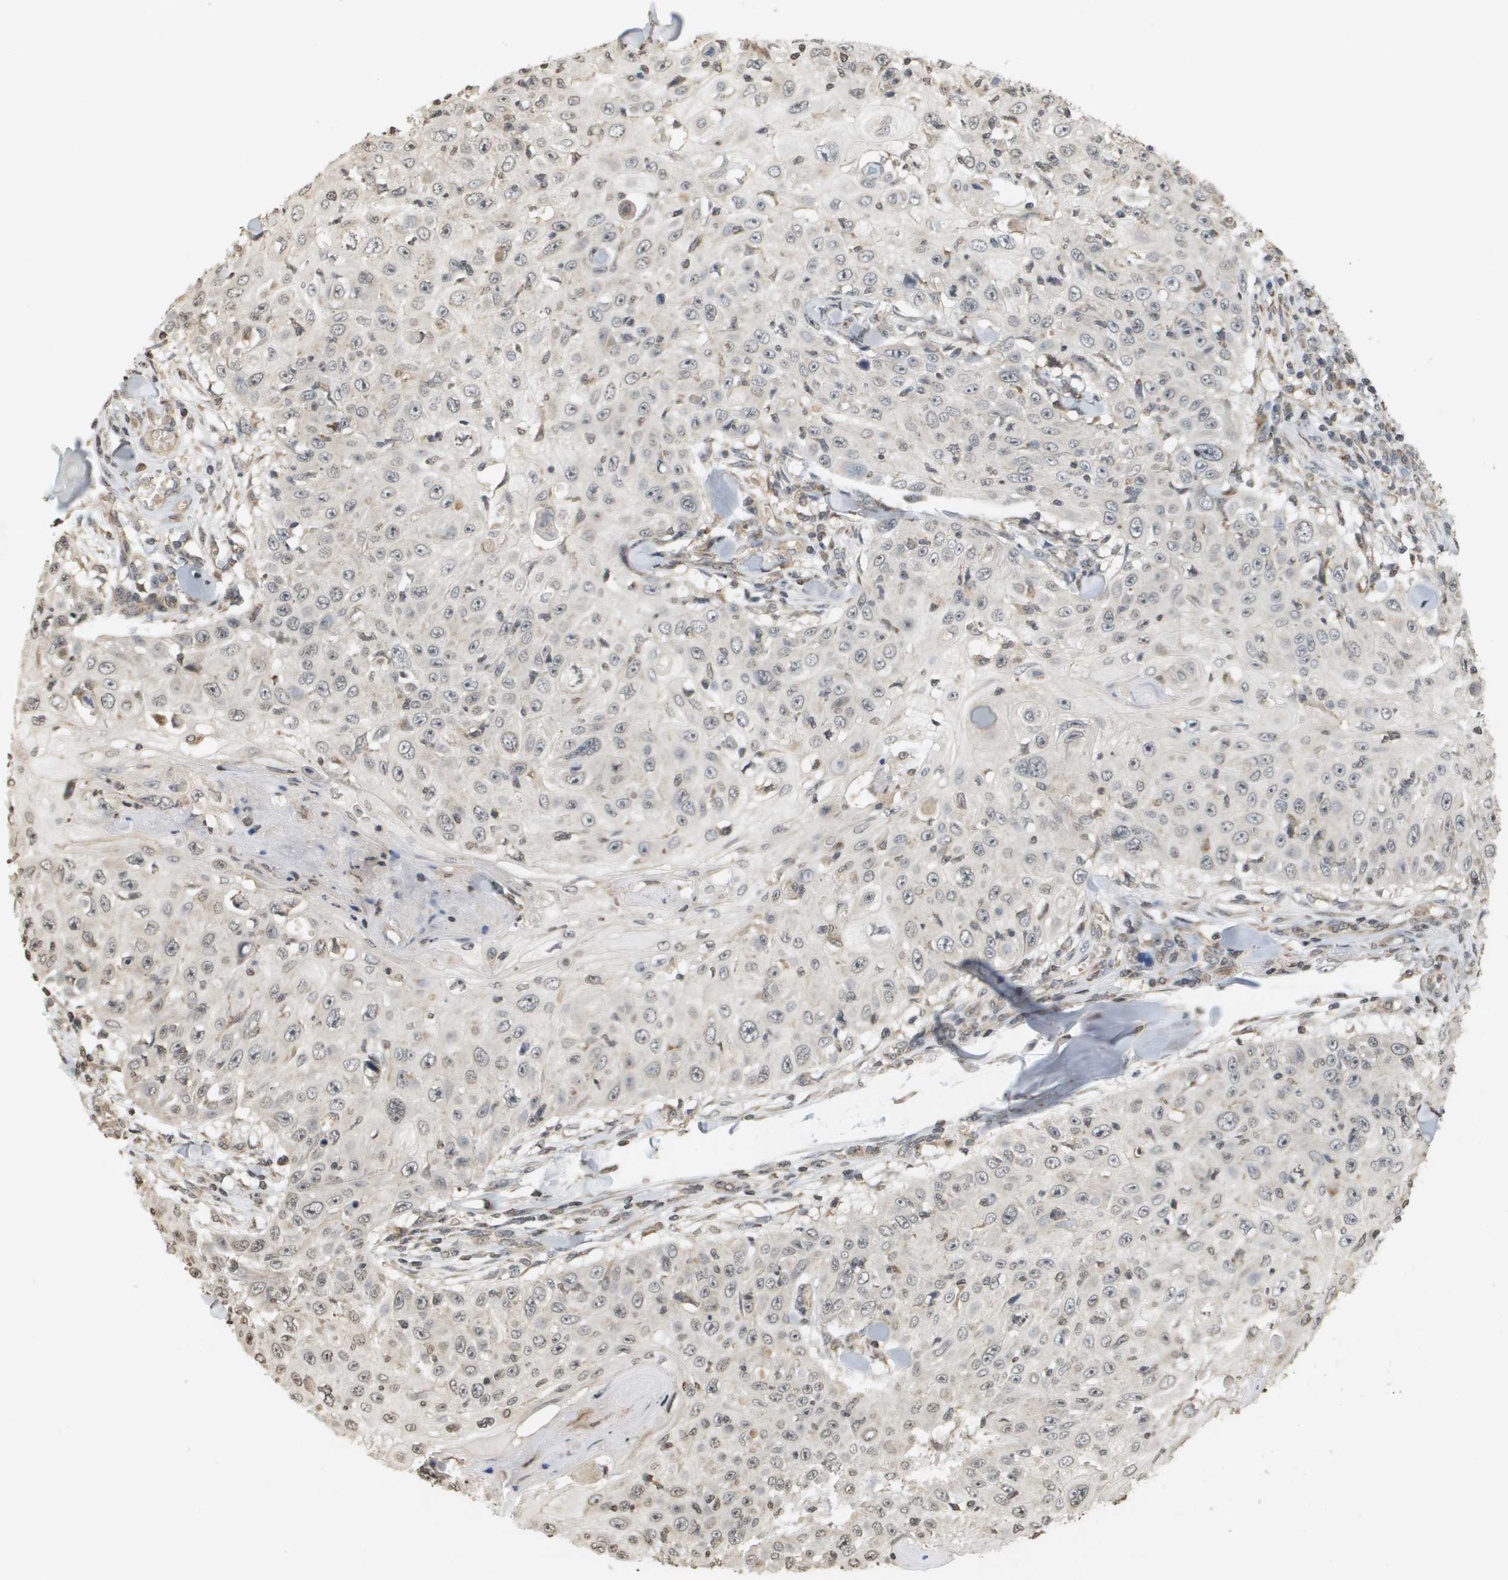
{"staining": {"intensity": "negative", "quantity": "none", "location": "none"}, "tissue": "skin cancer", "cell_type": "Tumor cells", "image_type": "cancer", "snomed": [{"axis": "morphology", "description": "Squamous cell carcinoma, NOS"}, {"axis": "topography", "description": "Skin"}], "caption": "High power microscopy image of an immunohistochemistry histopathology image of skin squamous cell carcinoma, revealing no significant positivity in tumor cells.", "gene": "RAB21", "patient": {"sex": "male", "age": 86}}